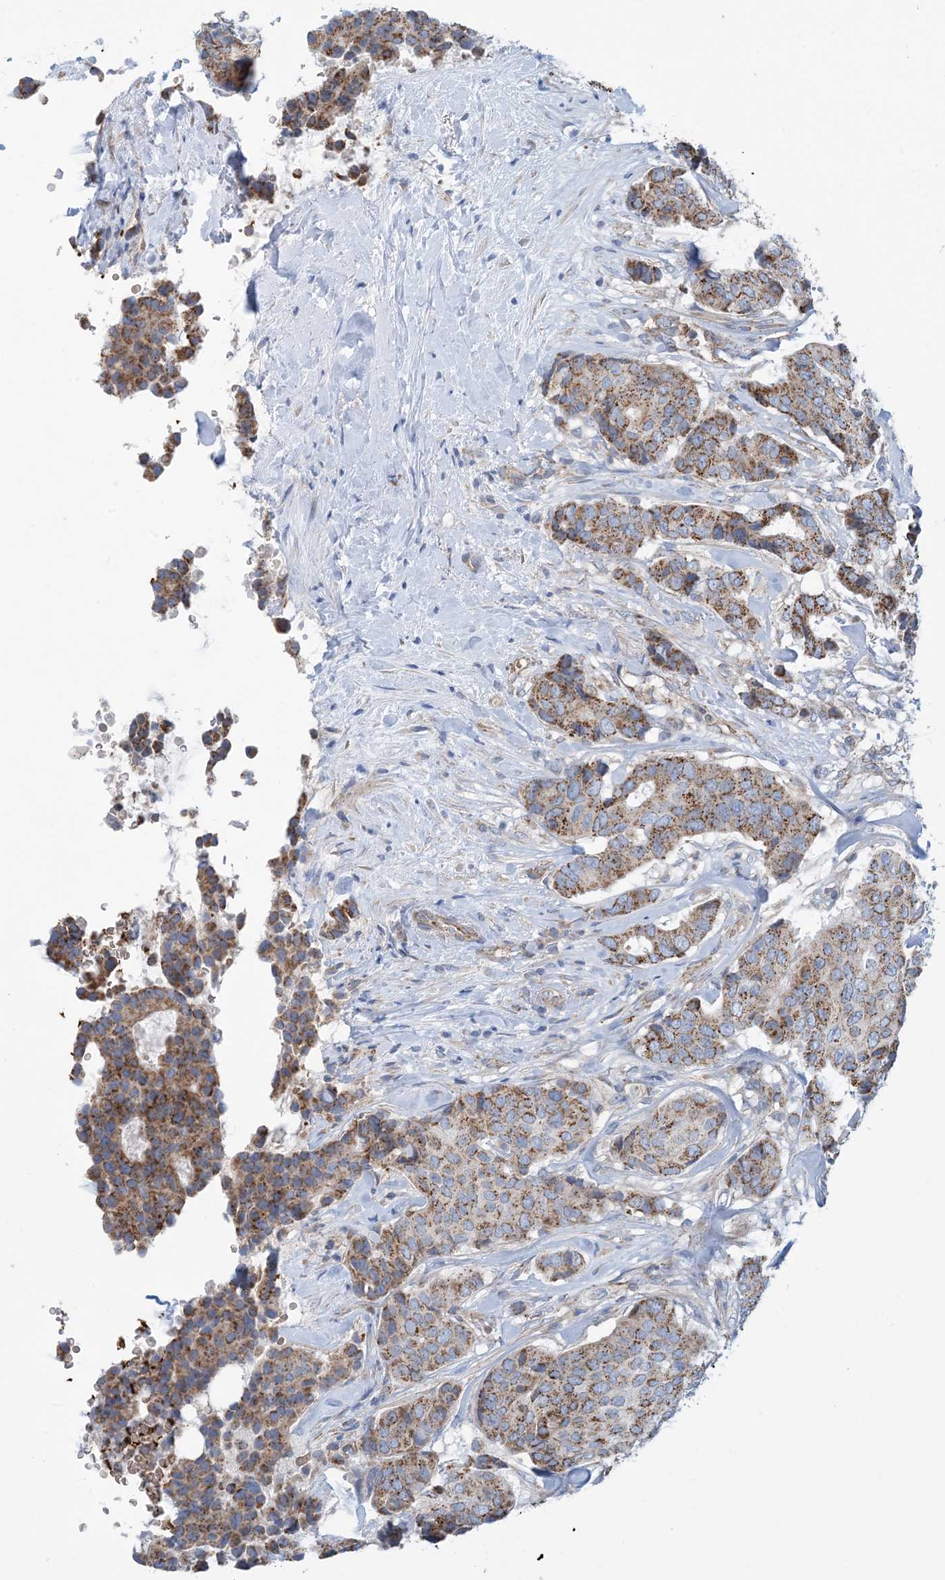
{"staining": {"intensity": "moderate", "quantity": ">75%", "location": "cytoplasmic/membranous"}, "tissue": "breast cancer", "cell_type": "Tumor cells", "image_type": "cancer", "snomed": [{"axis": "morphology", "description": "Duct carcinoma"}, {"axis": "topography", "description": "Breast"}], "caption": "Tumor cells show medium levels of moderate cytoplasmic/membranous staining in approximately >75% of cells in human intraductal carcinoma (breast).", "gene": "PHOSPHO2", "patient": {"sex": "female", "age": 75}}